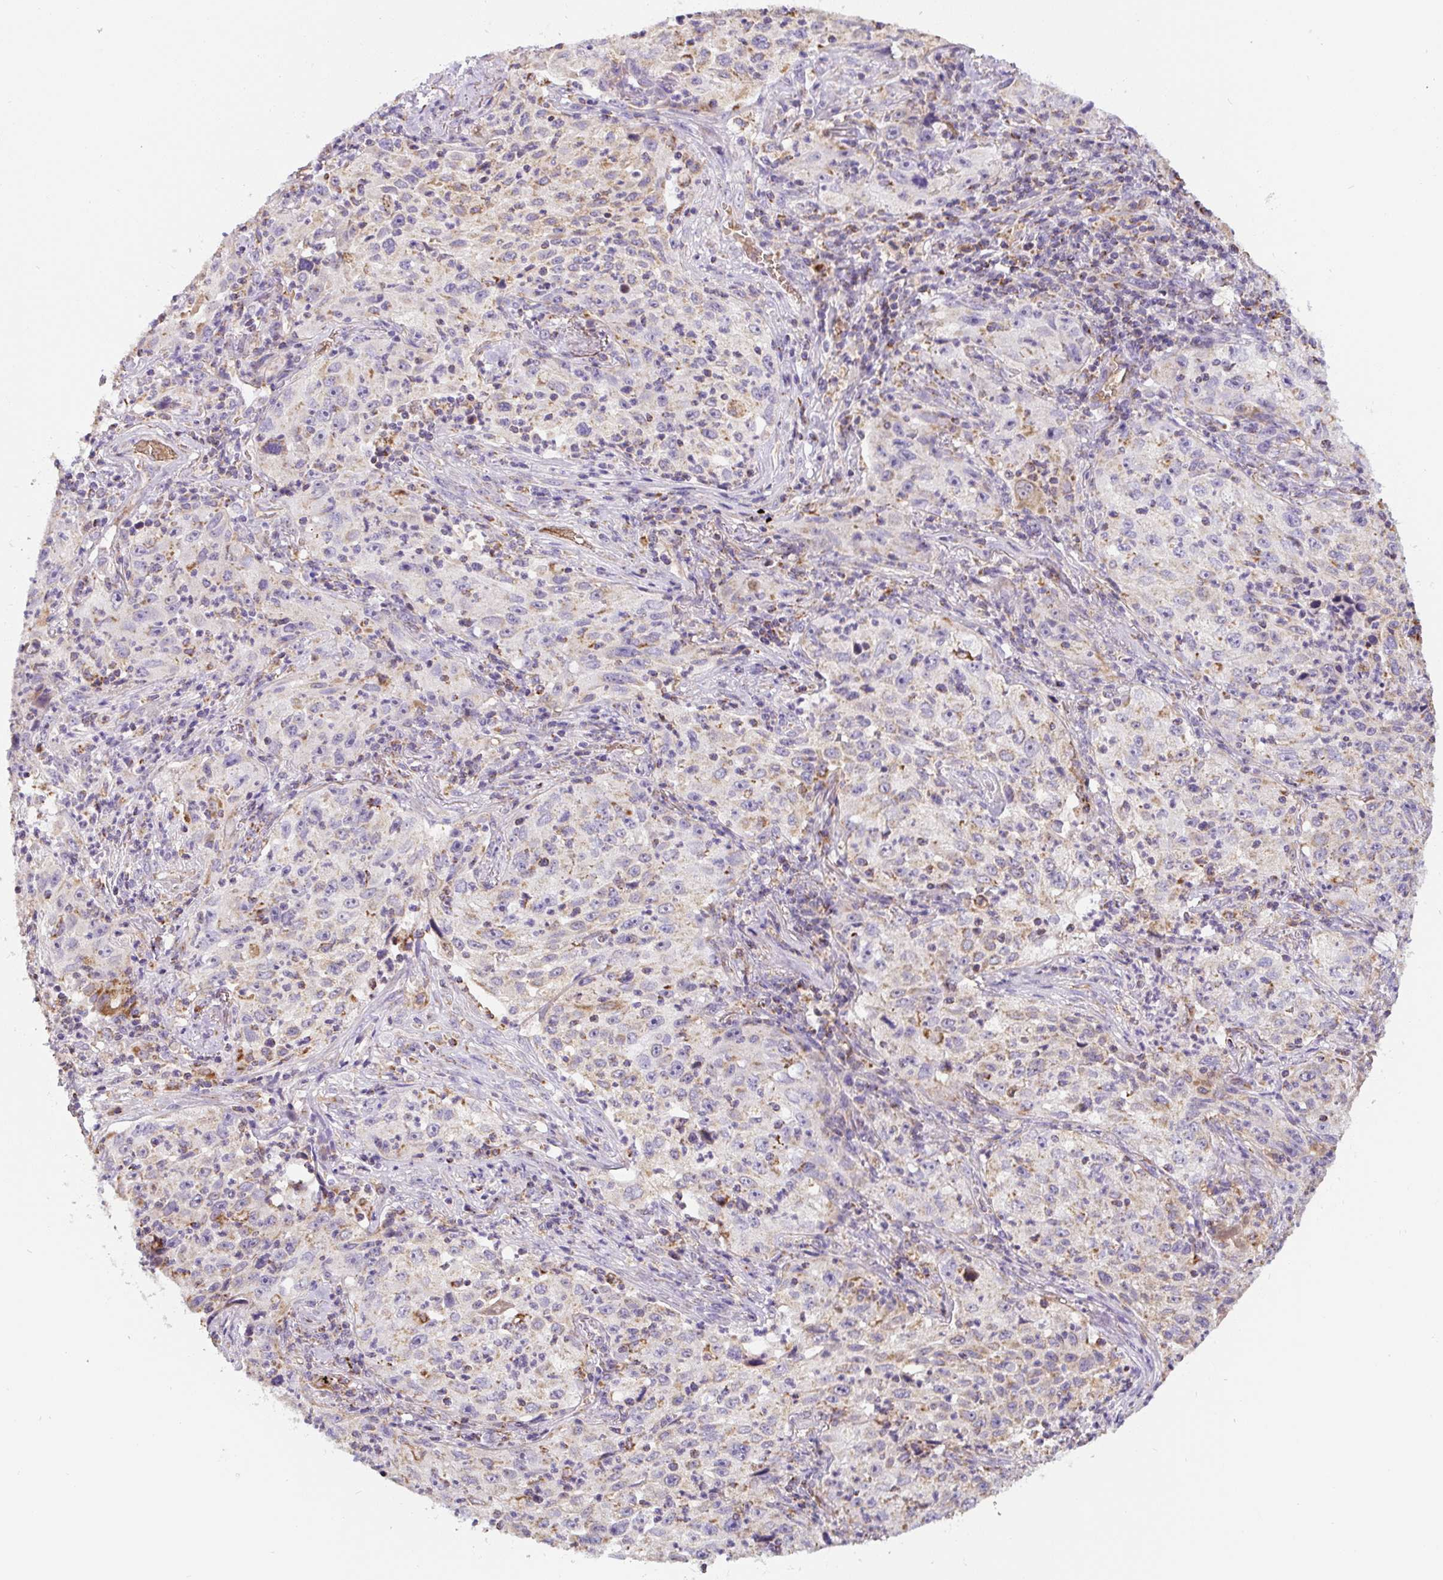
{"staining": {"intensity": "moderate", "quantity": "<25%", "location": "cytoplasmic/membranous"}, "tissue": "lung cancer", "cell_type": "Tumor cells", "image_type": "cancer", "snomed": [{"axis": "morphology", "description": "Squamous cell carcinoma, NOS"}, {"axis": "topography", "description": "Lung"}], "caption": "Immunohistochemistry (IHC) (DAB (3,3'-diaminobenzidine)) staining of lung squamous cell carcinoma exhibits moderate cytoplasmic/membranous protein expression in about <25% of tumor cells. The staining is performed using DAB brown chromogen to label protein expression. The nuclei are counter-stained blue using hematoxylin.", "gene": "MT-CO2", "patient": {"sex": "male", "age": 71}}